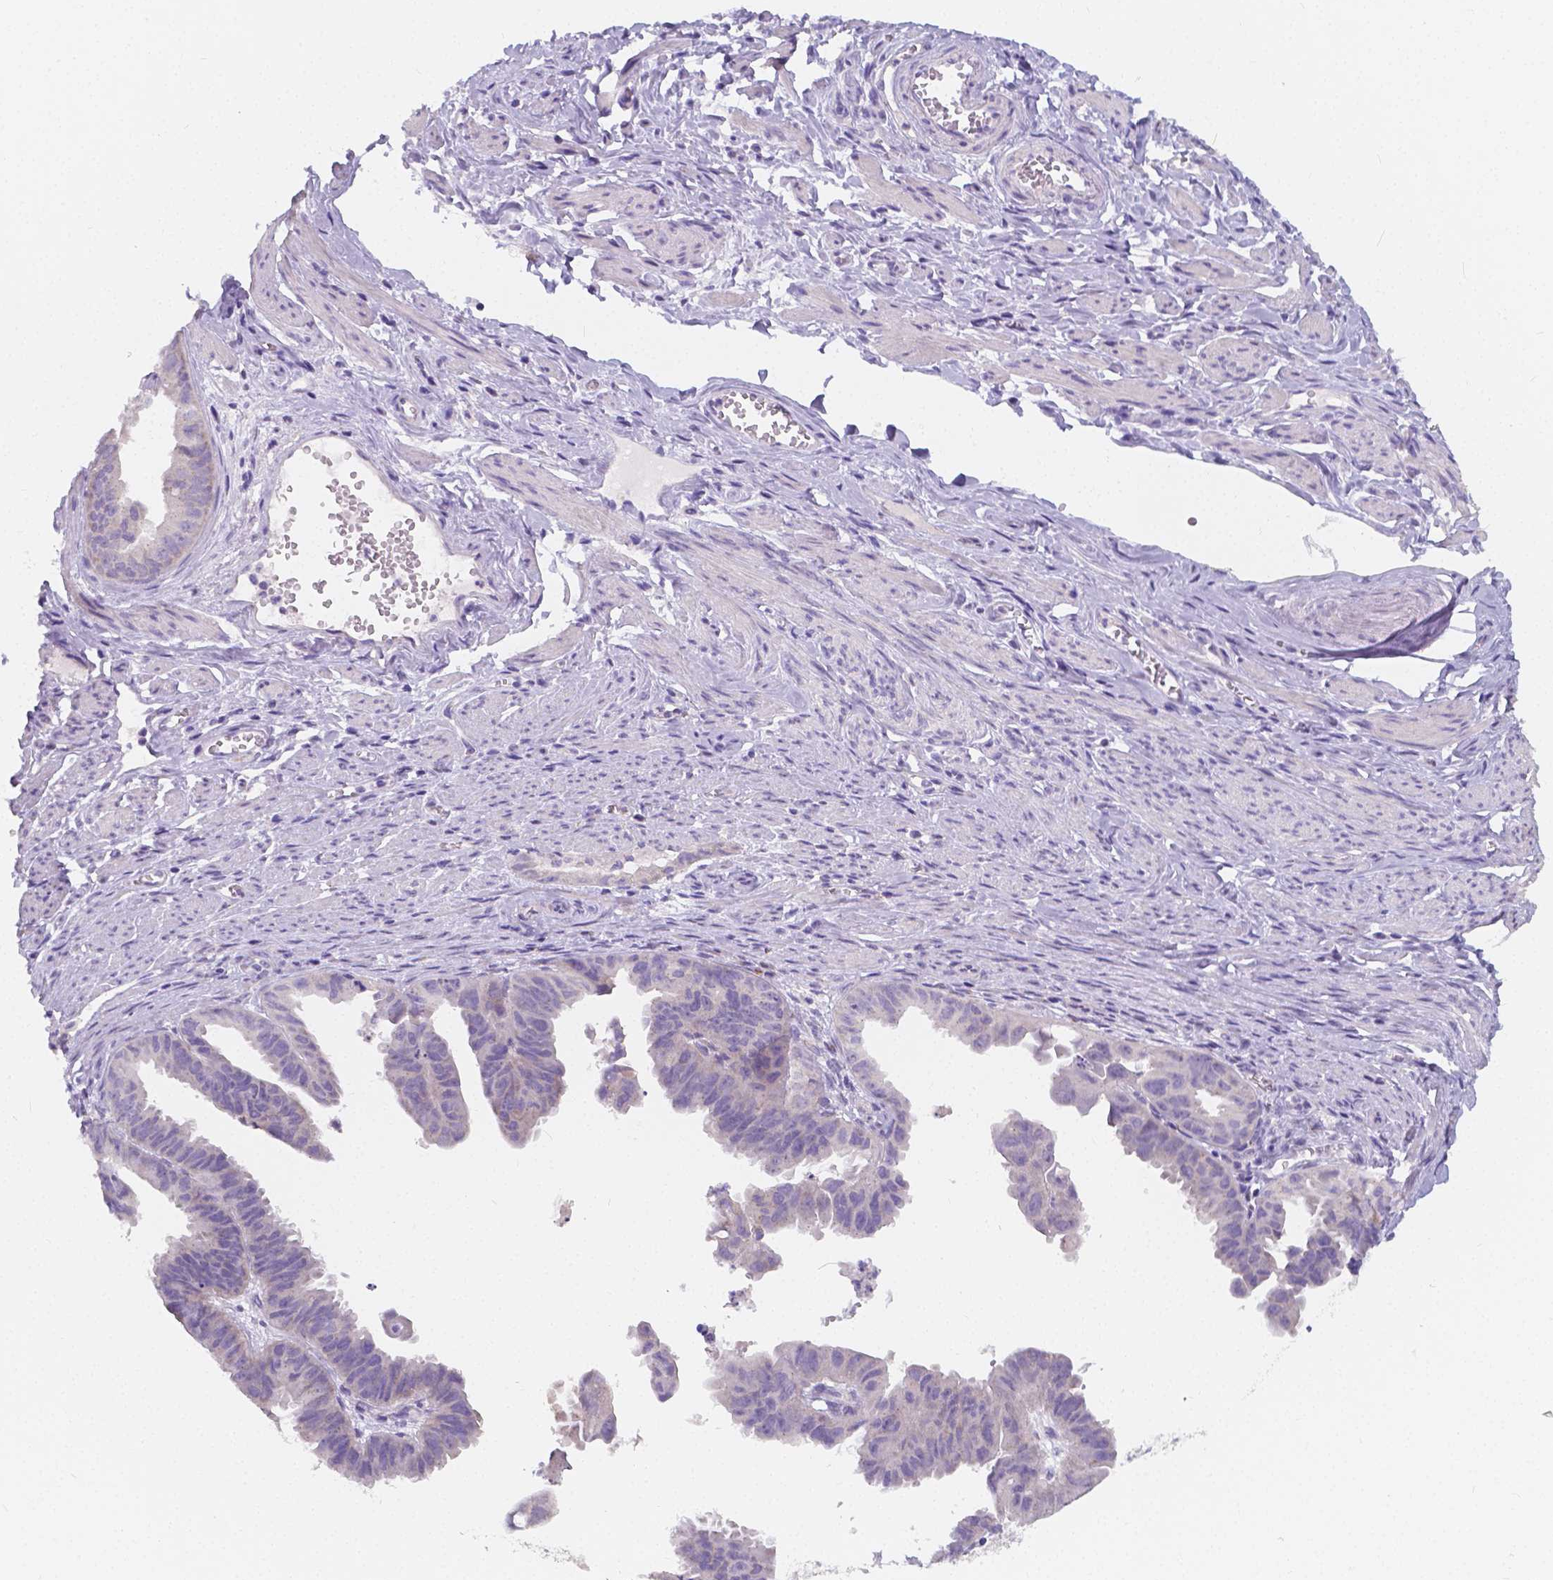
{"staining": {"intensity": "weak", "quantity": "<25%", "location": "cytoplasmic/membranous"}, "tissue": "ovarian cancer", "cell_type": "Tumor cells", "image_type": "cancer", "snomed": [{"axis": "morphology", "description": "Carcinoma, endometroid"}, {"axis": "topography", "description": "Ovary"}], "caption": "A micrograph of ovarian cancer (endometroid carcinoma) stained for a protein reveals no brown staining in tumor cells.", "gene": "RNF186", "patient": {"sex": "female", "age": 85}}